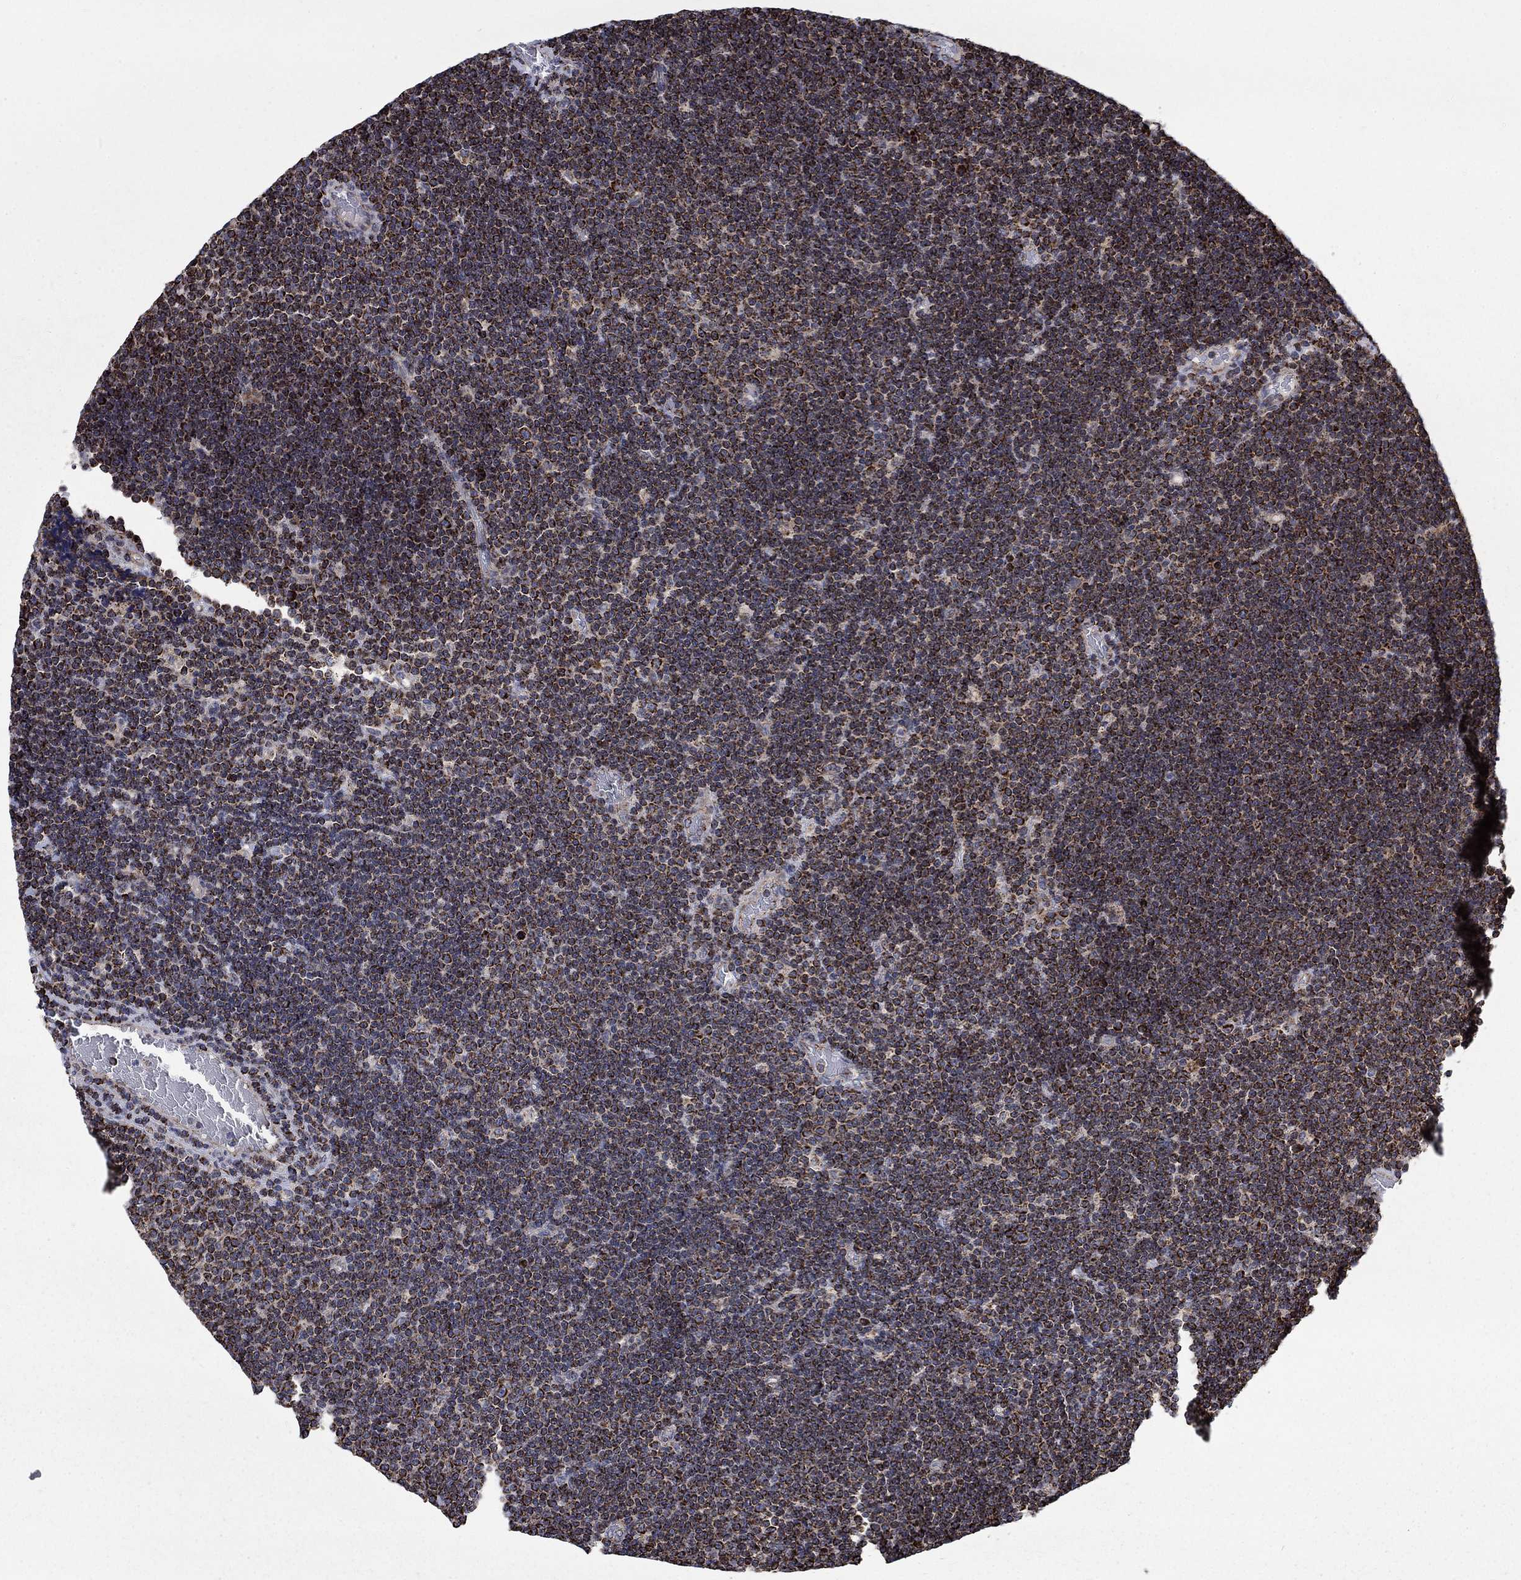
{"staining": {"intensity": "strong", "quantity": ">75%", "location": "cytoplasmic/membranous"}, "tissue": "lymphoma", "cell_type": "Tumor cells", "image_type": "cancer", "snomed": [{"axis": "morphology", "description": "Malignant lymphoma, non-Hodgkin's type, Low grade"}, {"axis": "topography", "description": "Brain"}], "caption": "High-magnification brightfield microscopy of malignant lymphoma, non-Hodgkin's type (low-grade) stained with DAB (3,3'-diaminobenzidine) (brown) and counterstained with hematoxylin (blue). tumor cells exhibit strong cytoplasmic/membranous expression is seen in about>75% of cells.", "gene": "MOAP1", "patient": {"sex": "female", "age": 66}}